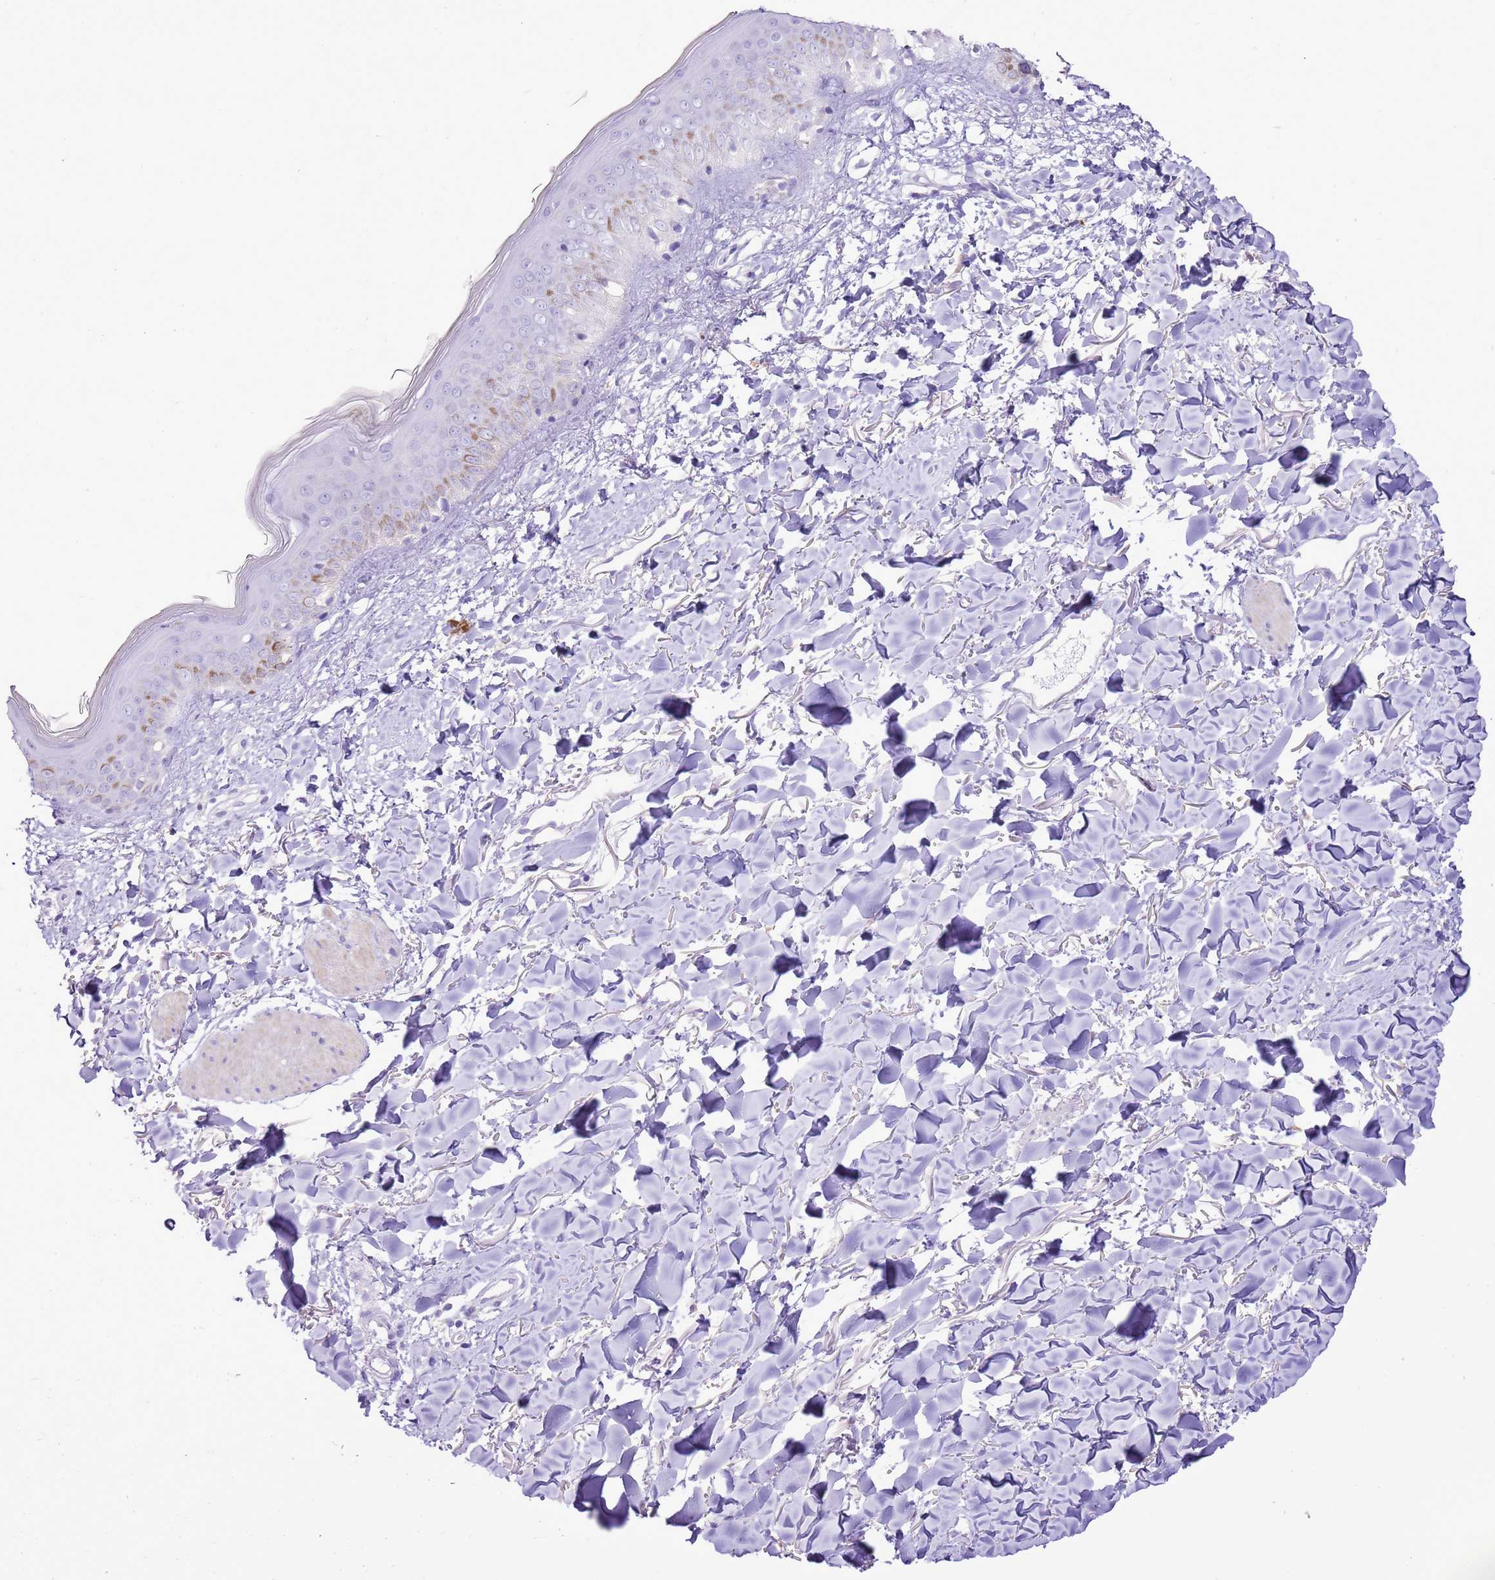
{"staining": {"intensity": "negative", "quantity": "none", "location": "none"}, "tissue": "skin", "cell_type": "Fibroblasts", "image_type": "normal", "snomed": [{"axis": "morphology", "description": "Normal tissue, NOS"}, {"axis": "topography", "description": "Skin"}], "caption": "High power microscopy histopathology image of an IHC micrograph of benign skin, revealing no significant positivity in fibroblasts. (Brightfield microscopy of DAB (3,3'-diaminobenzidine) immunohistochemistry at high magnification).", "gene": "AAR2", "patient": {"sex": "female", "age": 58}}